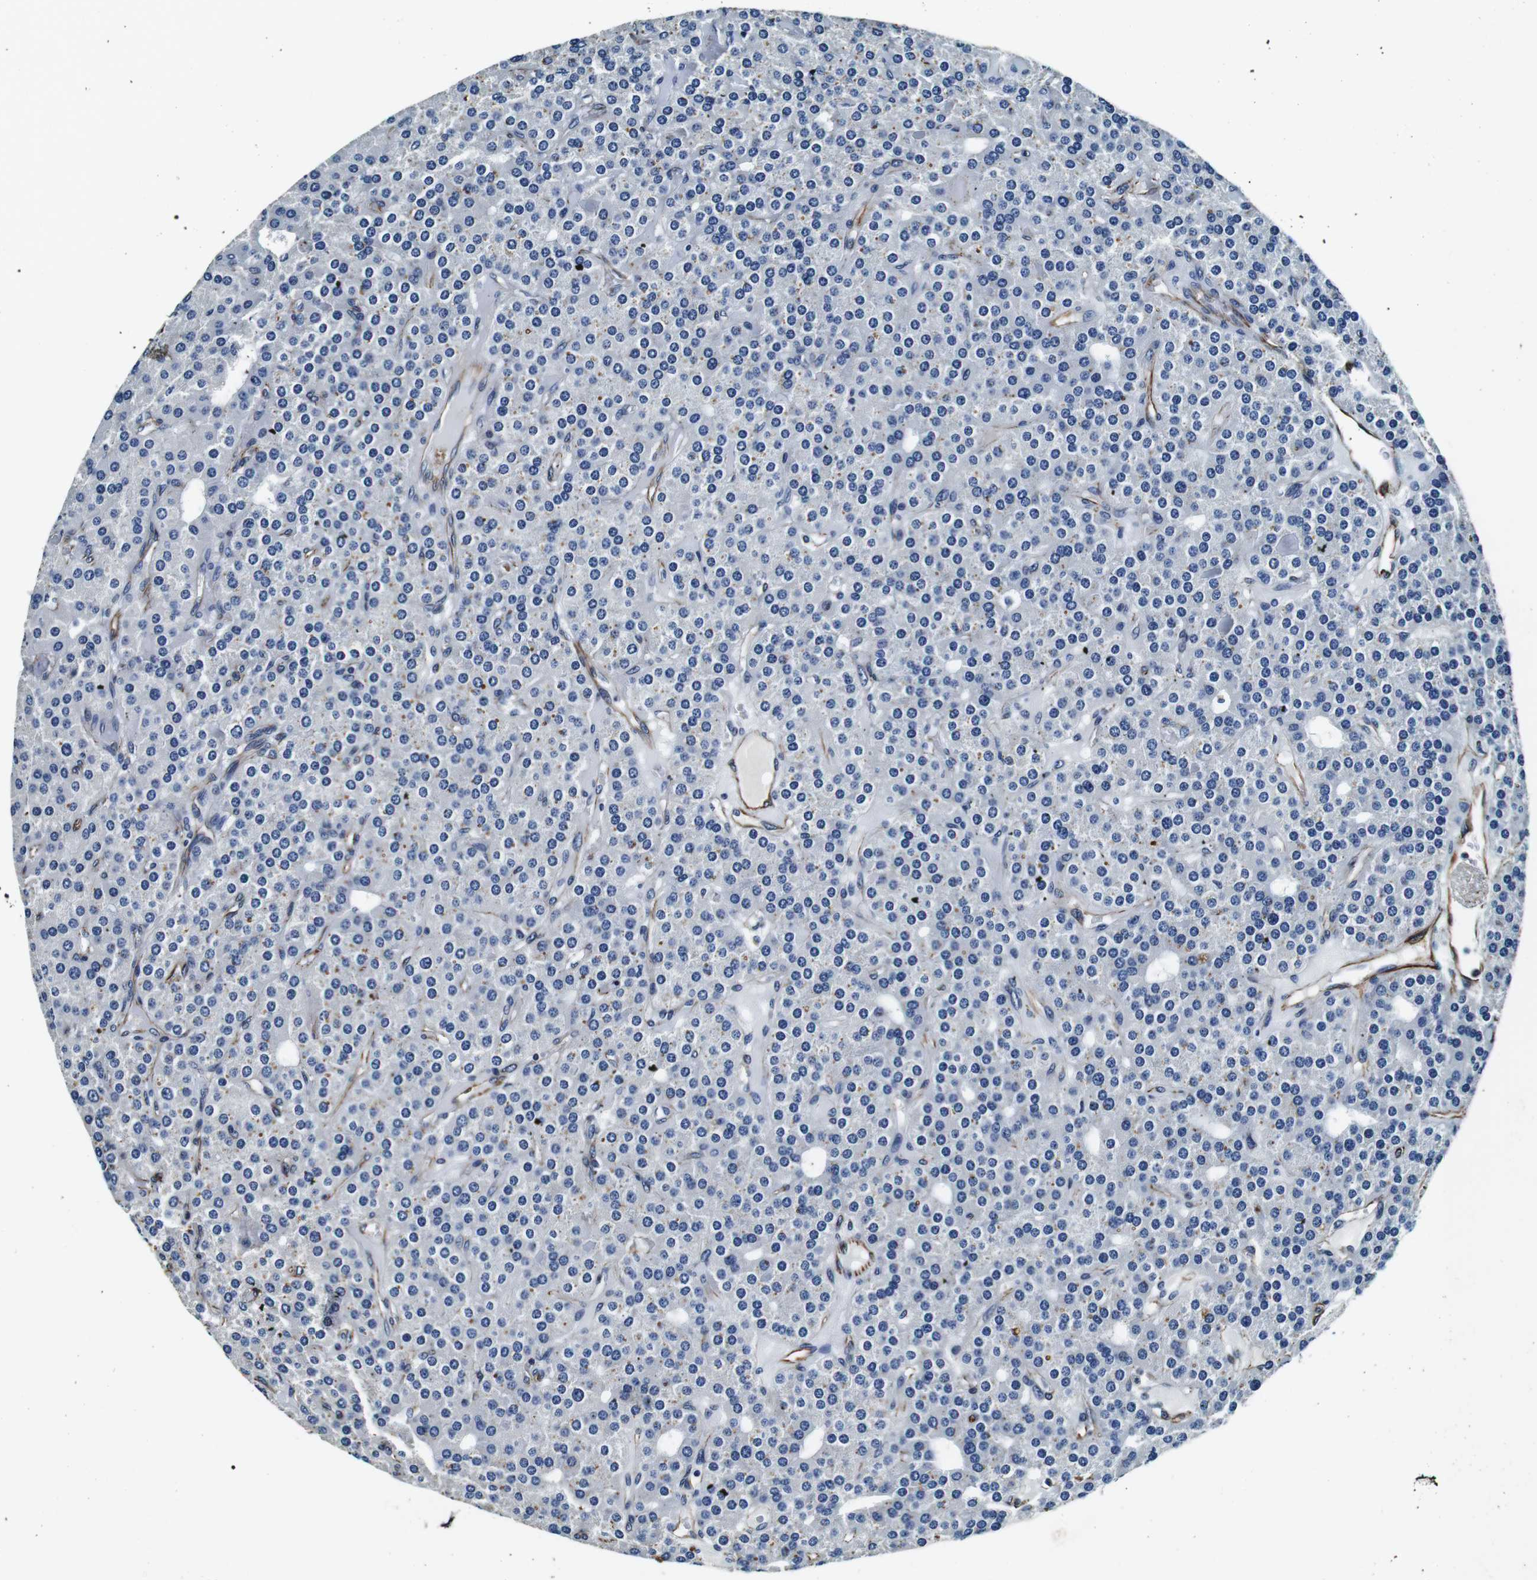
{"staining": {"intensity": "negative", "quantity": "none", "location": "none"}, "tissue": "parathyroid gland", "cell_type": "Glandular cells", "image_type": "normal", "snomed": [{"axis": "morphology", "description": "Normal tissue, NOS"}, {"axis": "morphology", "description": "Adenoma, NOS"}, {"axis": "topography", "description": "Parathyroid gland"}], "caption": "Immunohistochemistry photomicrograph of normal parathyroid gland: parathyroid gland stained with DAB exhibits no significant protein staining in glandular cells.", "gene": "GJE1", "patient": {"sex": "female", "age": 86}}